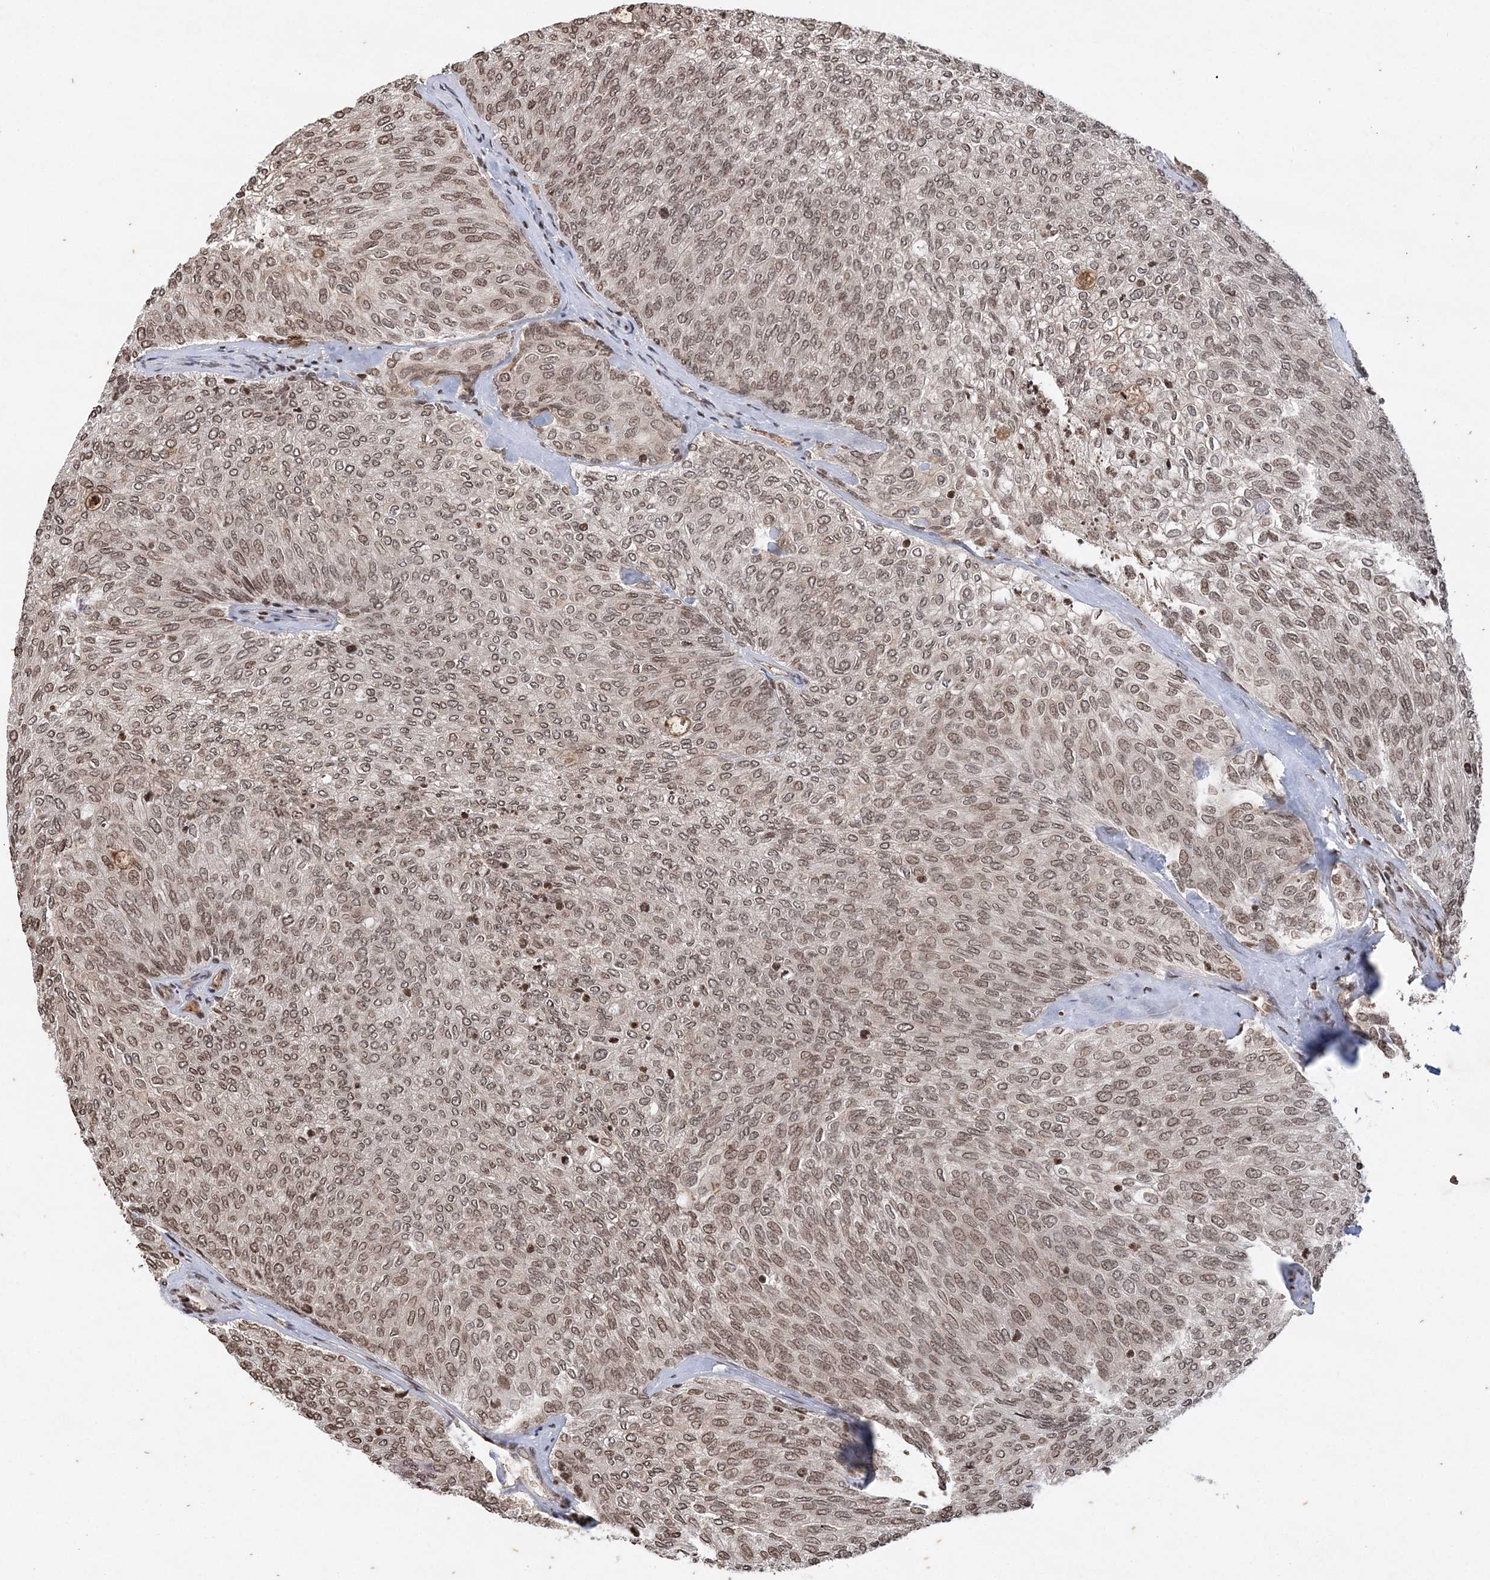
{"staining": {"intensity": "weak", "quantity": ">75%", "location": "nuclear"}, "tissue": "urothelial cancer", "cell_type": "Tumor cells", "image_type": "cancer", "snomed": [{"axis": "morphology", "description": "Urothelial carcinoma, Low grade"}, {"axis": "topography", "description": "Urinary bladder"}], "caption": "Protein expression analysis of human low-grade urothelial carcinoma reveals weak nuclear staining in approximately >75% of tumor cells.", "gene": "NEDD9", "patient": {"sex": "female", "age": 79}}